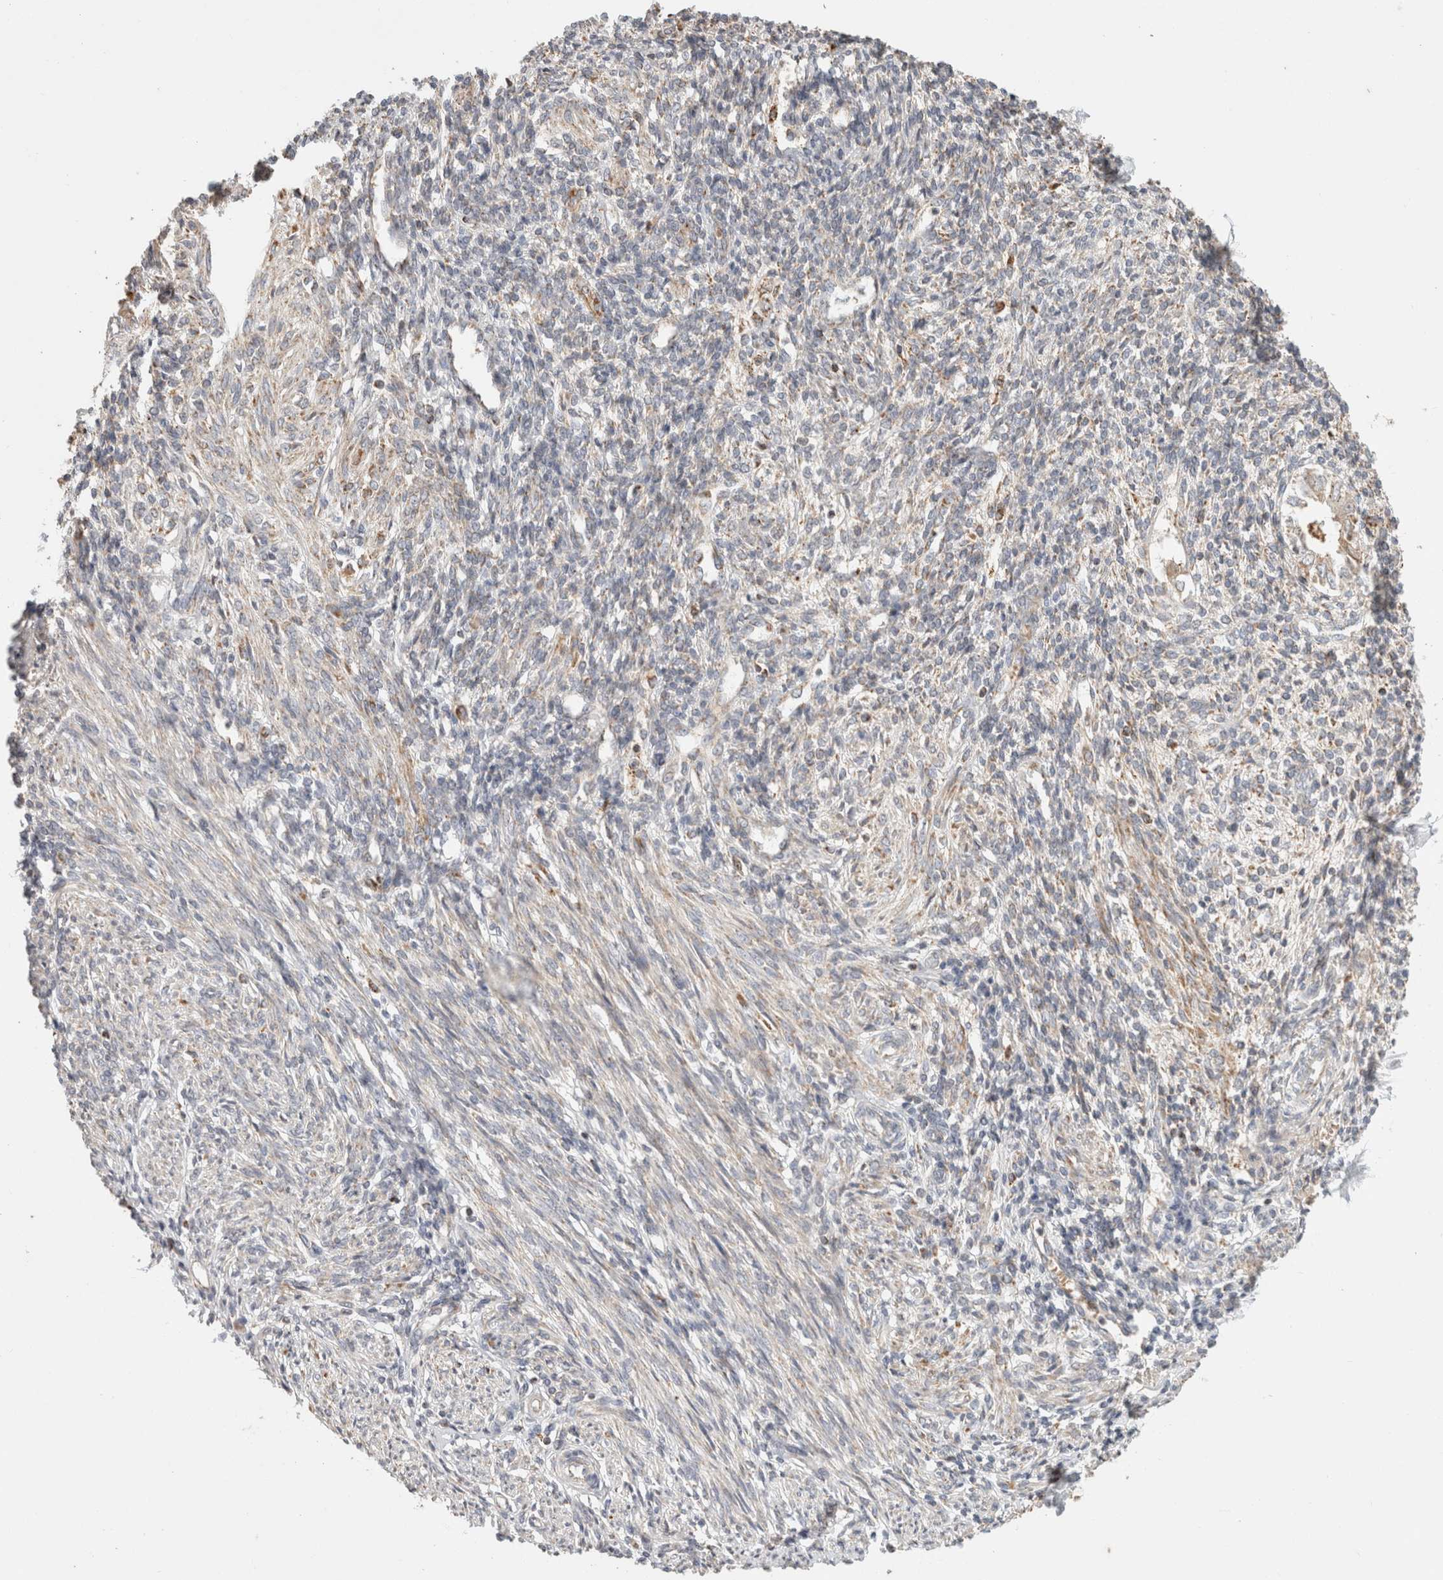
{"staining": {"intensity": "weak", "quantity": "<25%", "location": "cytoplasmic/membranous"}, "tissue": "endometrium", "cell_type": "Cells in endometrial stroma", "image_type": "normal", "snomed": [{"axis": "morphology", "description": "Normal tissue, NOS"}, {"axis": "topography", "description": "Endometrium"}], "caption": "There is no significant positivity in cells in endometrial stroma of endometrium. (DAB (3,3'-diaminobenzidine) immunohistochemistry with hematoxylin counter stain).", "gene": "HROB", "patient": {"sex": "female", "age": 66}}